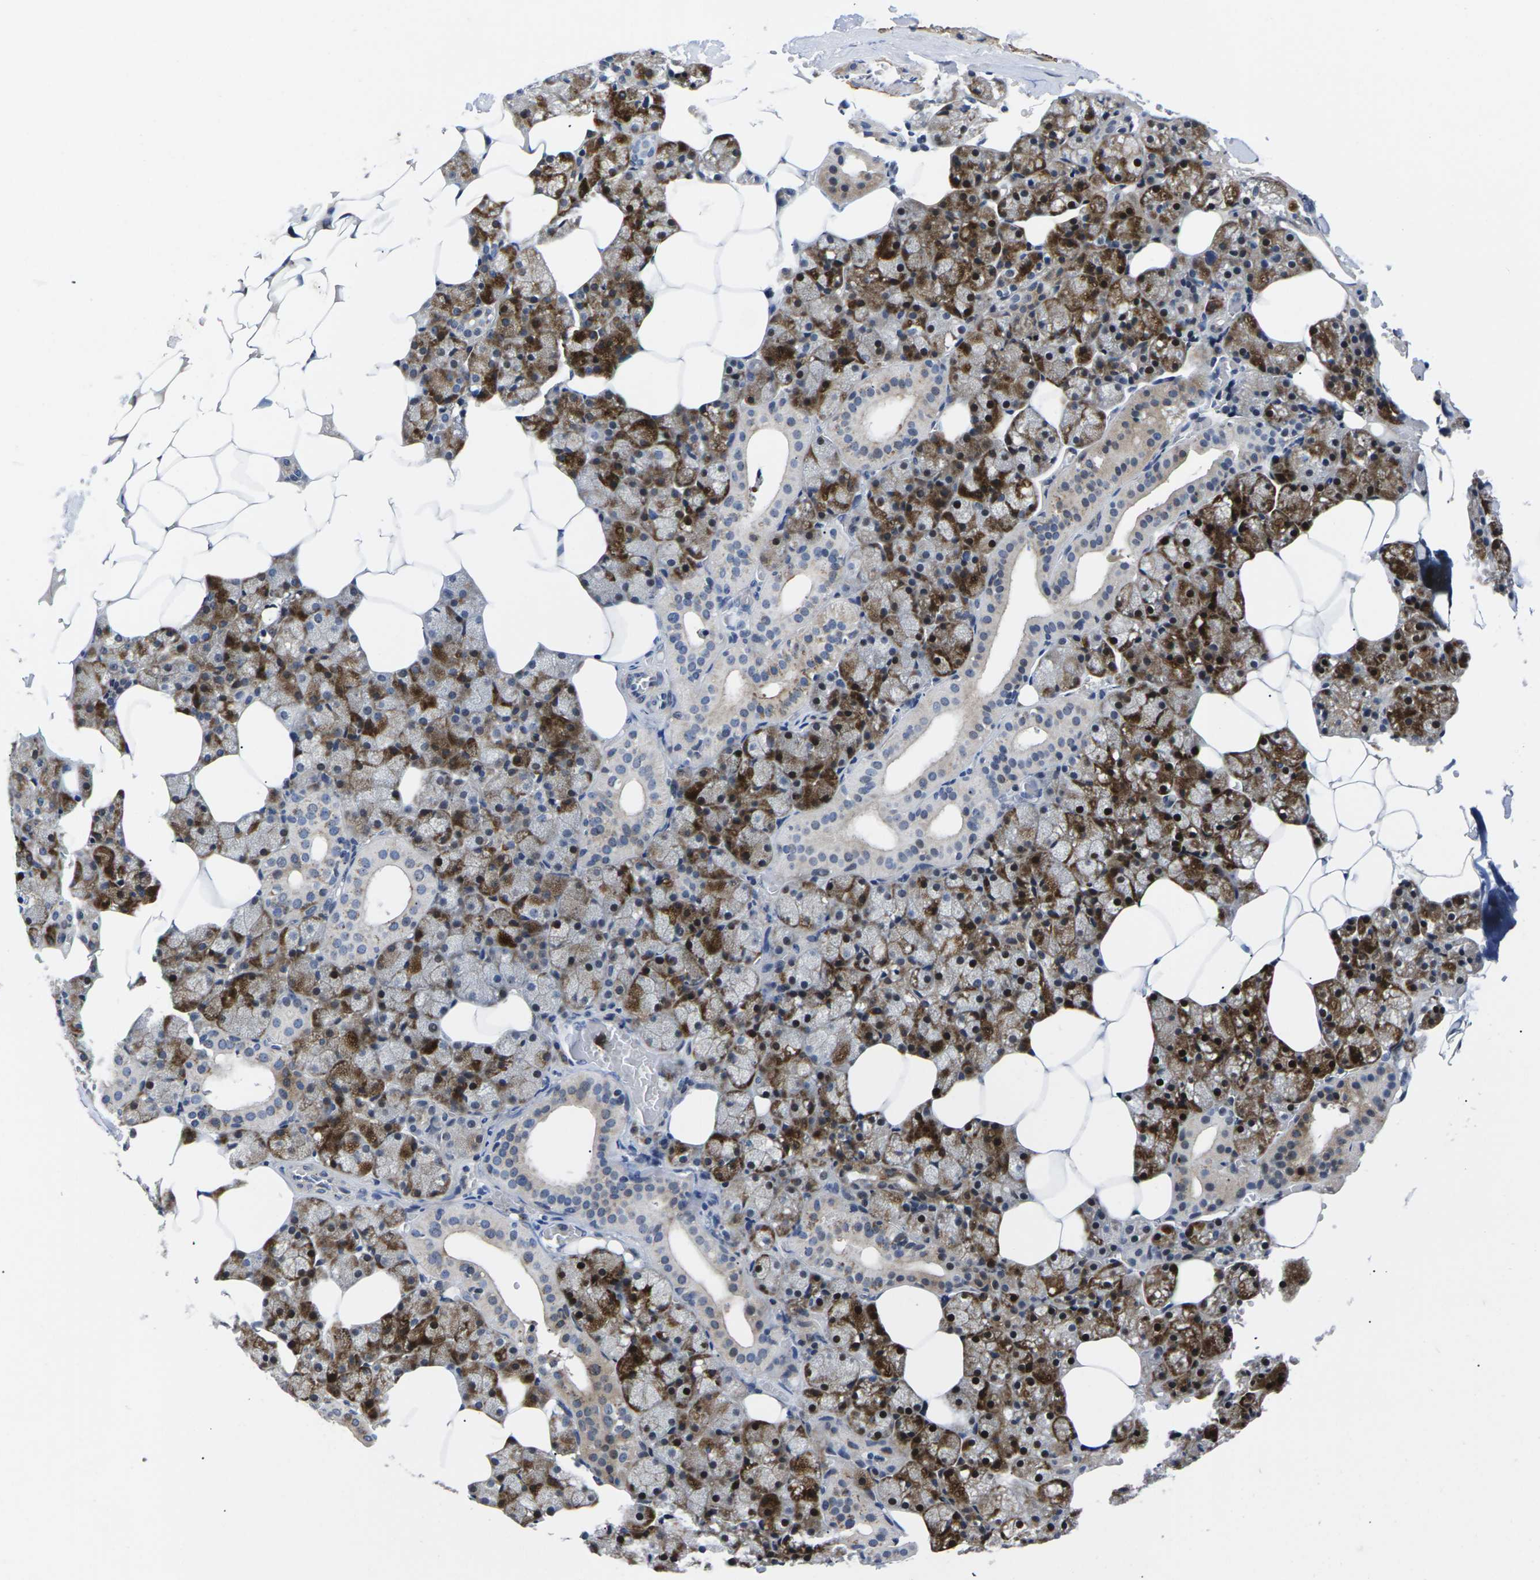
{"staining": {"intensity": "strong", "quantity": "<25%", "location": "cytoplasmic/membranous"}, "tissue": "salivary gland", "cell_type": "Glandular cells", "image_type": "normal", "snomed": [{"axis": "morphology", "description": "Normal tissue, NOS"}, {"axis": "topography", "description": "Salivary gland"}], "caption": "Protein analysis of unremarkable salivary gland shows strong cytoplasmic/membranous expression in about <25% of glandular cells. (DAB IHC, brown staining for protein, blue staining for nuclei).", "gene": "ST6GAL2", "patient": {"sex": "male", "age": 62}}